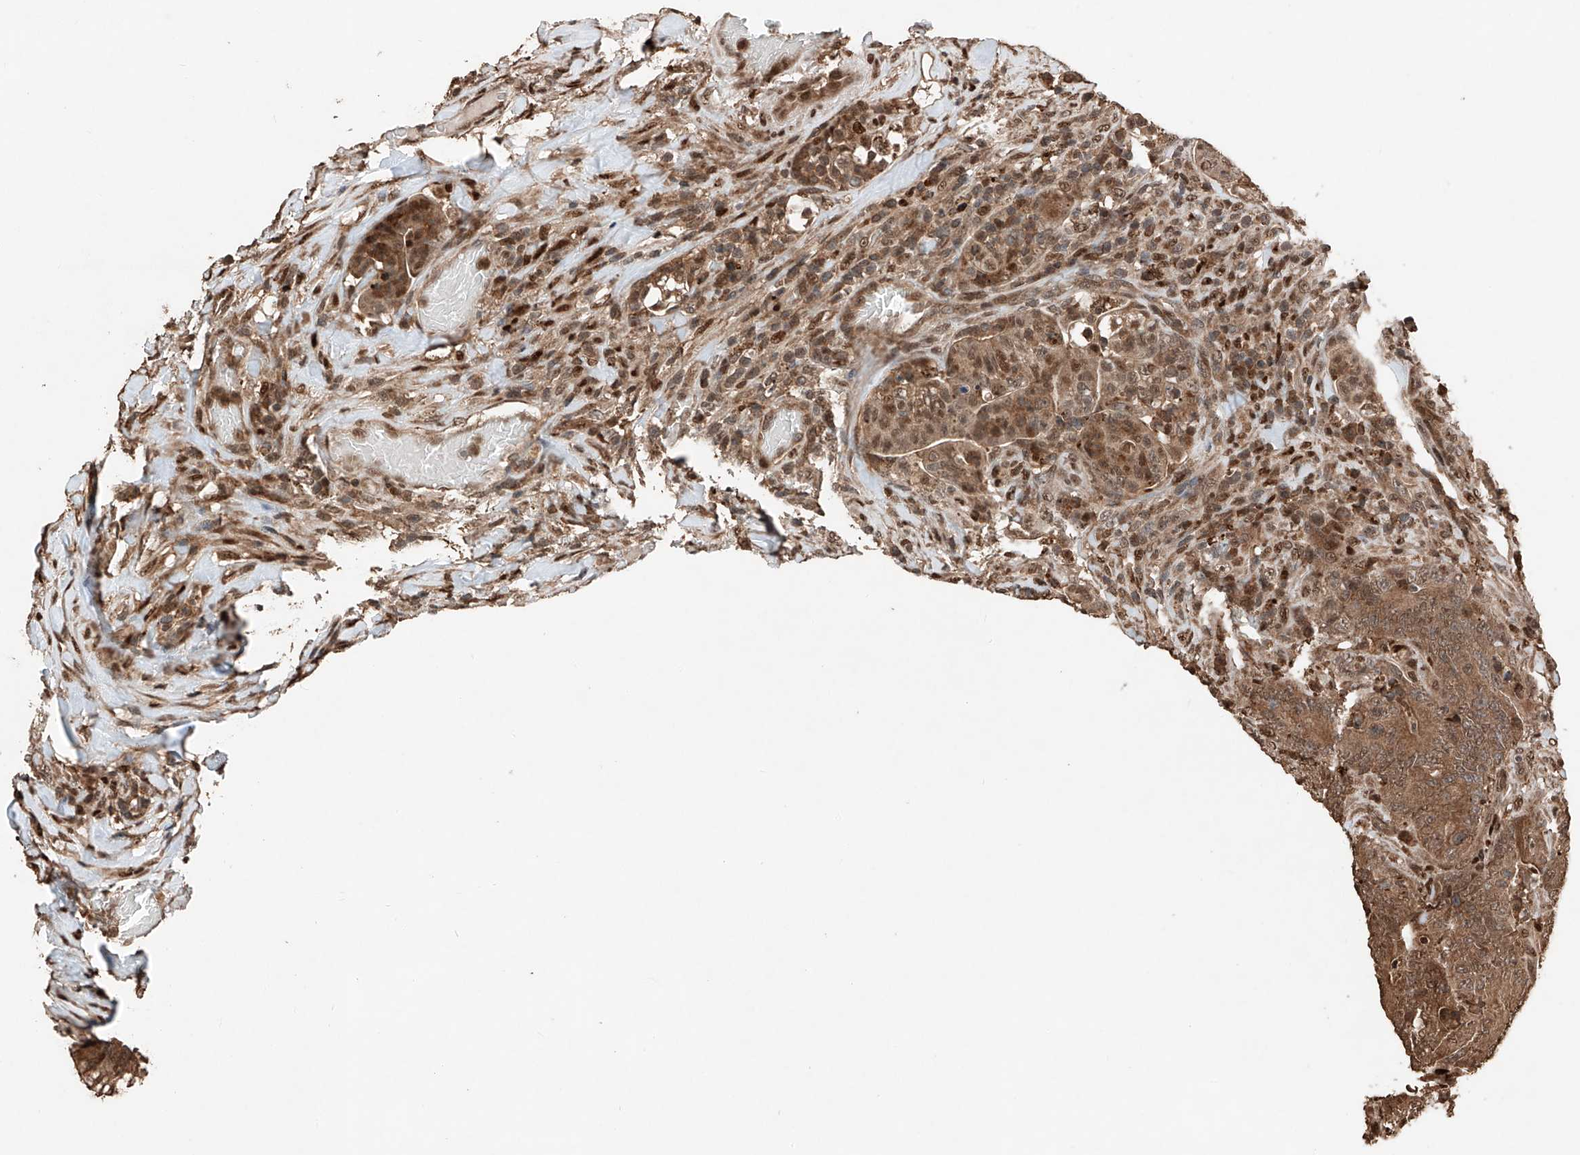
{"staining": {"intensity": "strong", "quantity": ">75%", "location": "cytoplasmic/membranous,nuclear"}, "tissue": "colorectal cancer", "cell_type": "Tumor cells", "image_type": "cancer", "snomed": [{"axis": "morphology", "description": "Normal tissue, NOS"}, {"axis": "topography", "description": "Colon"}], "caption": "Protein staining of colorectal cancer tissue reveals strong cytoplasmic/membranous and nuclear expression in approximately >75% of tumor cells.", "gene": "RMND1", "patient": {"sex": "female", "age": 82}}